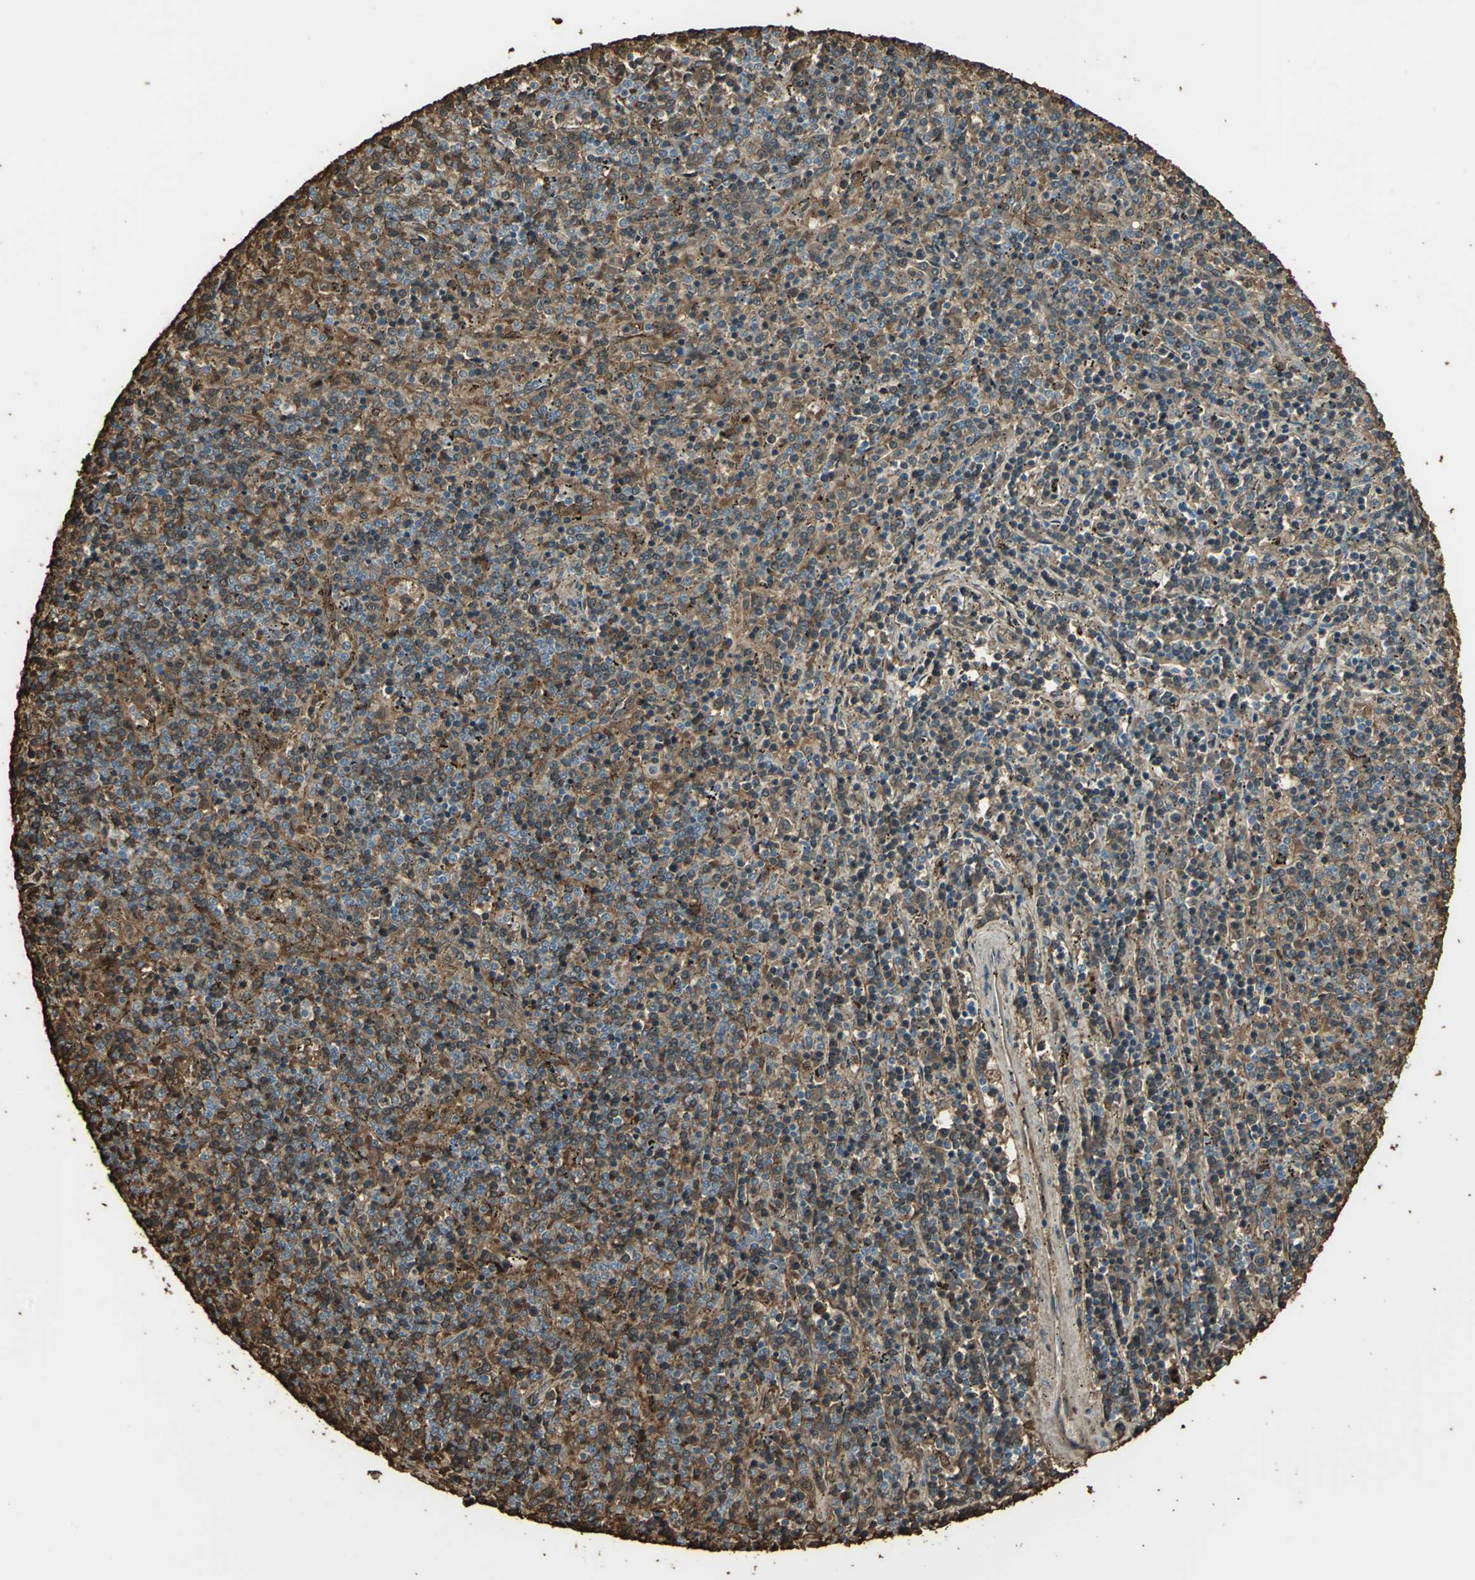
{"staining": {"intensity": "moderate", "quantity": ">75%", "location": "cytoplasmic/membranous,nuclear"}, "tissue": "lymphoma", "cell_type": "Tumor cells", "image_type": "cancer", "snomed": [{"axis": "morphology", "description": "Malignant lymphoma, non-Hodgkin's type, Low grade"}, {"axis": "topography", "description": "Spleen"}], "caption": "Lymphoma stained with a brown dye exhibits moderate cytoplasmic/membranous and nuclear positive expression in approximately >75% of tumor cells.", "gene": "DDAH1", "patient": {"sex": "female", "age": 50}}